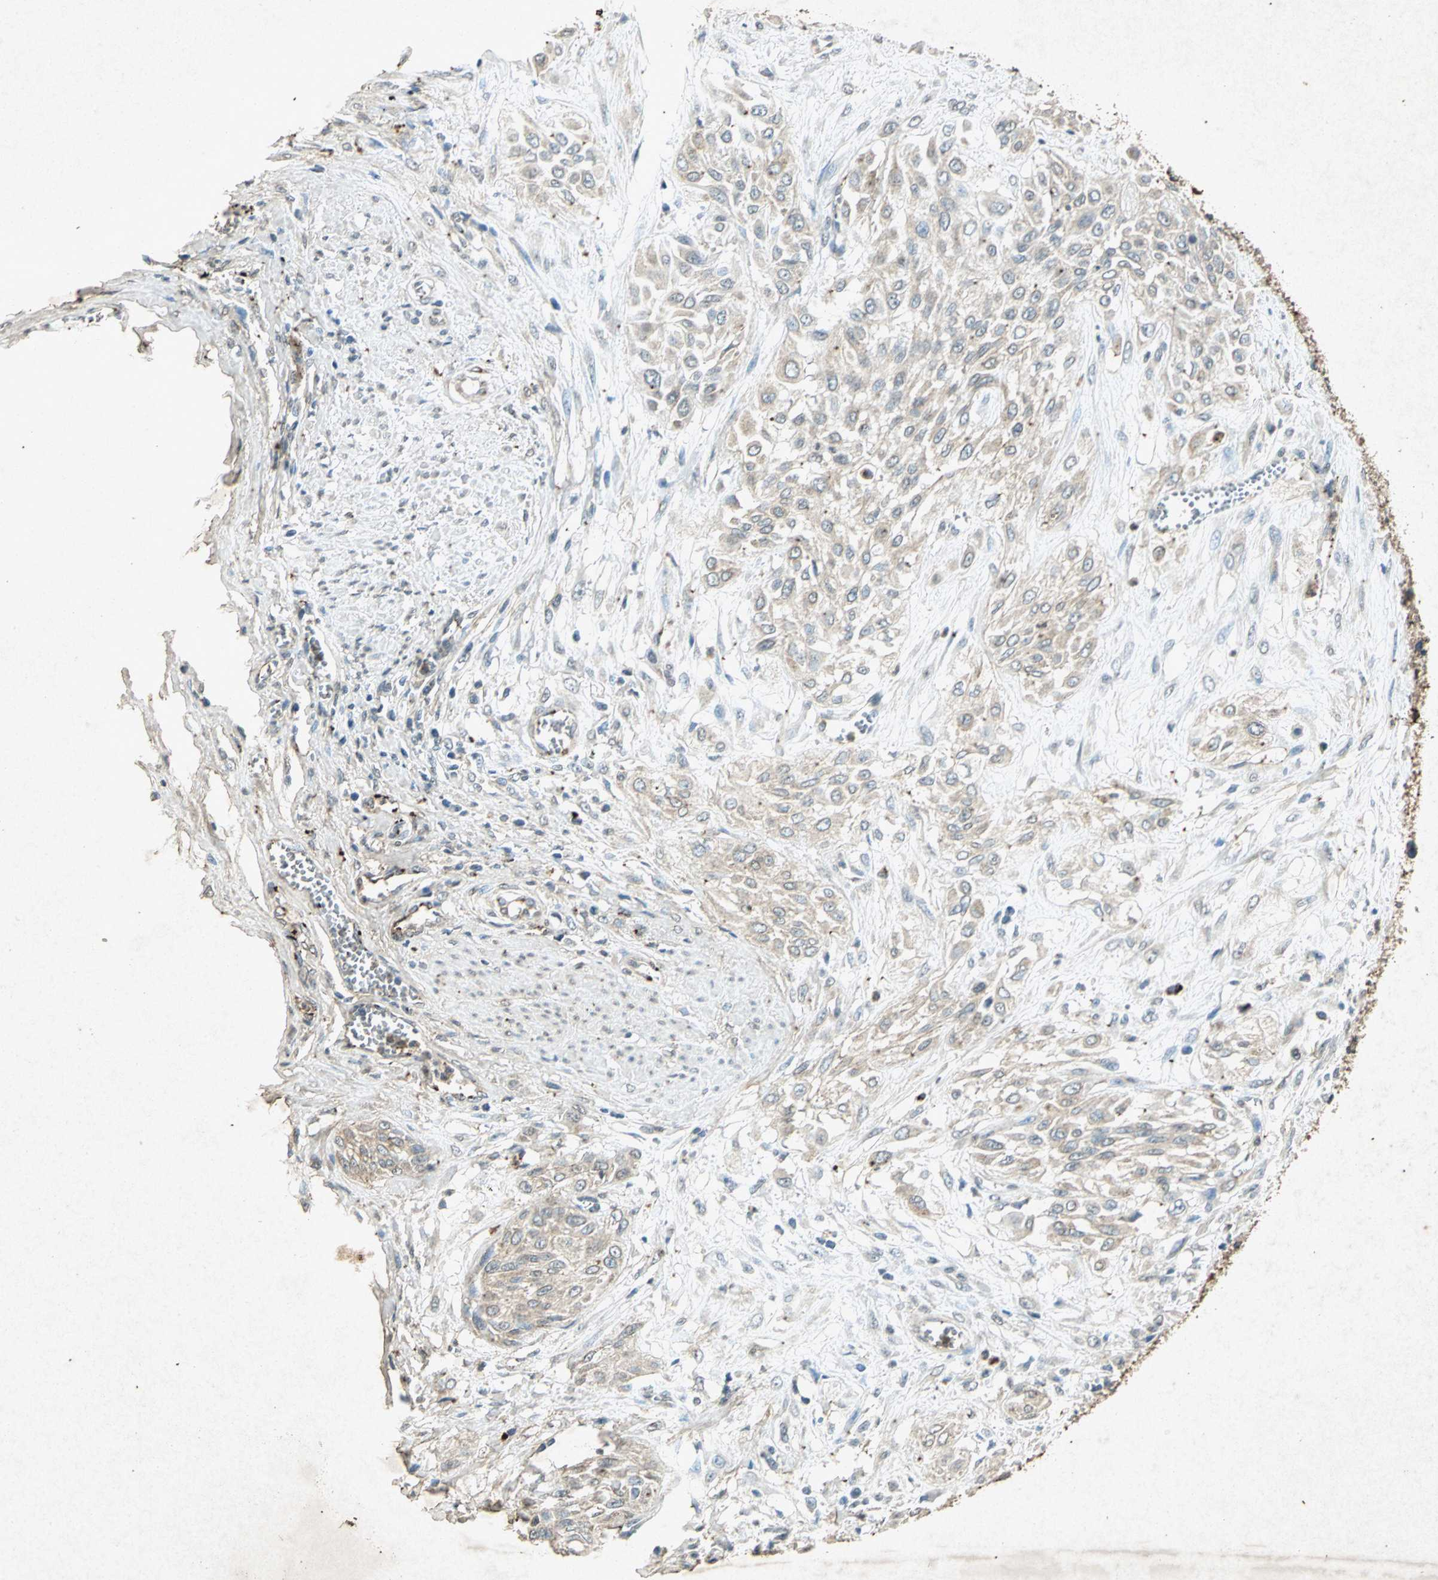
{"staining": {"intensity": "negative", "quantity": "none", "location": "none"}, "tissue": "urothelial cancer", "cell_type": "Tumor cells", "image_type": "cancer", "snomed": [{"axis": "morphology", "description": "Urothelial carcinoma, High grade"}, {"axis": "topography", "description": "Urinary bladder"}], "caption": "Tumor cells are negative for brown protein staining in urothelial cancer. The staining is performed using DAB brown chromogen with nuclei counter-stained in using hematoxylin.", "gene": "PSEN1", "patient": {"sex": "male", "age": 57}}